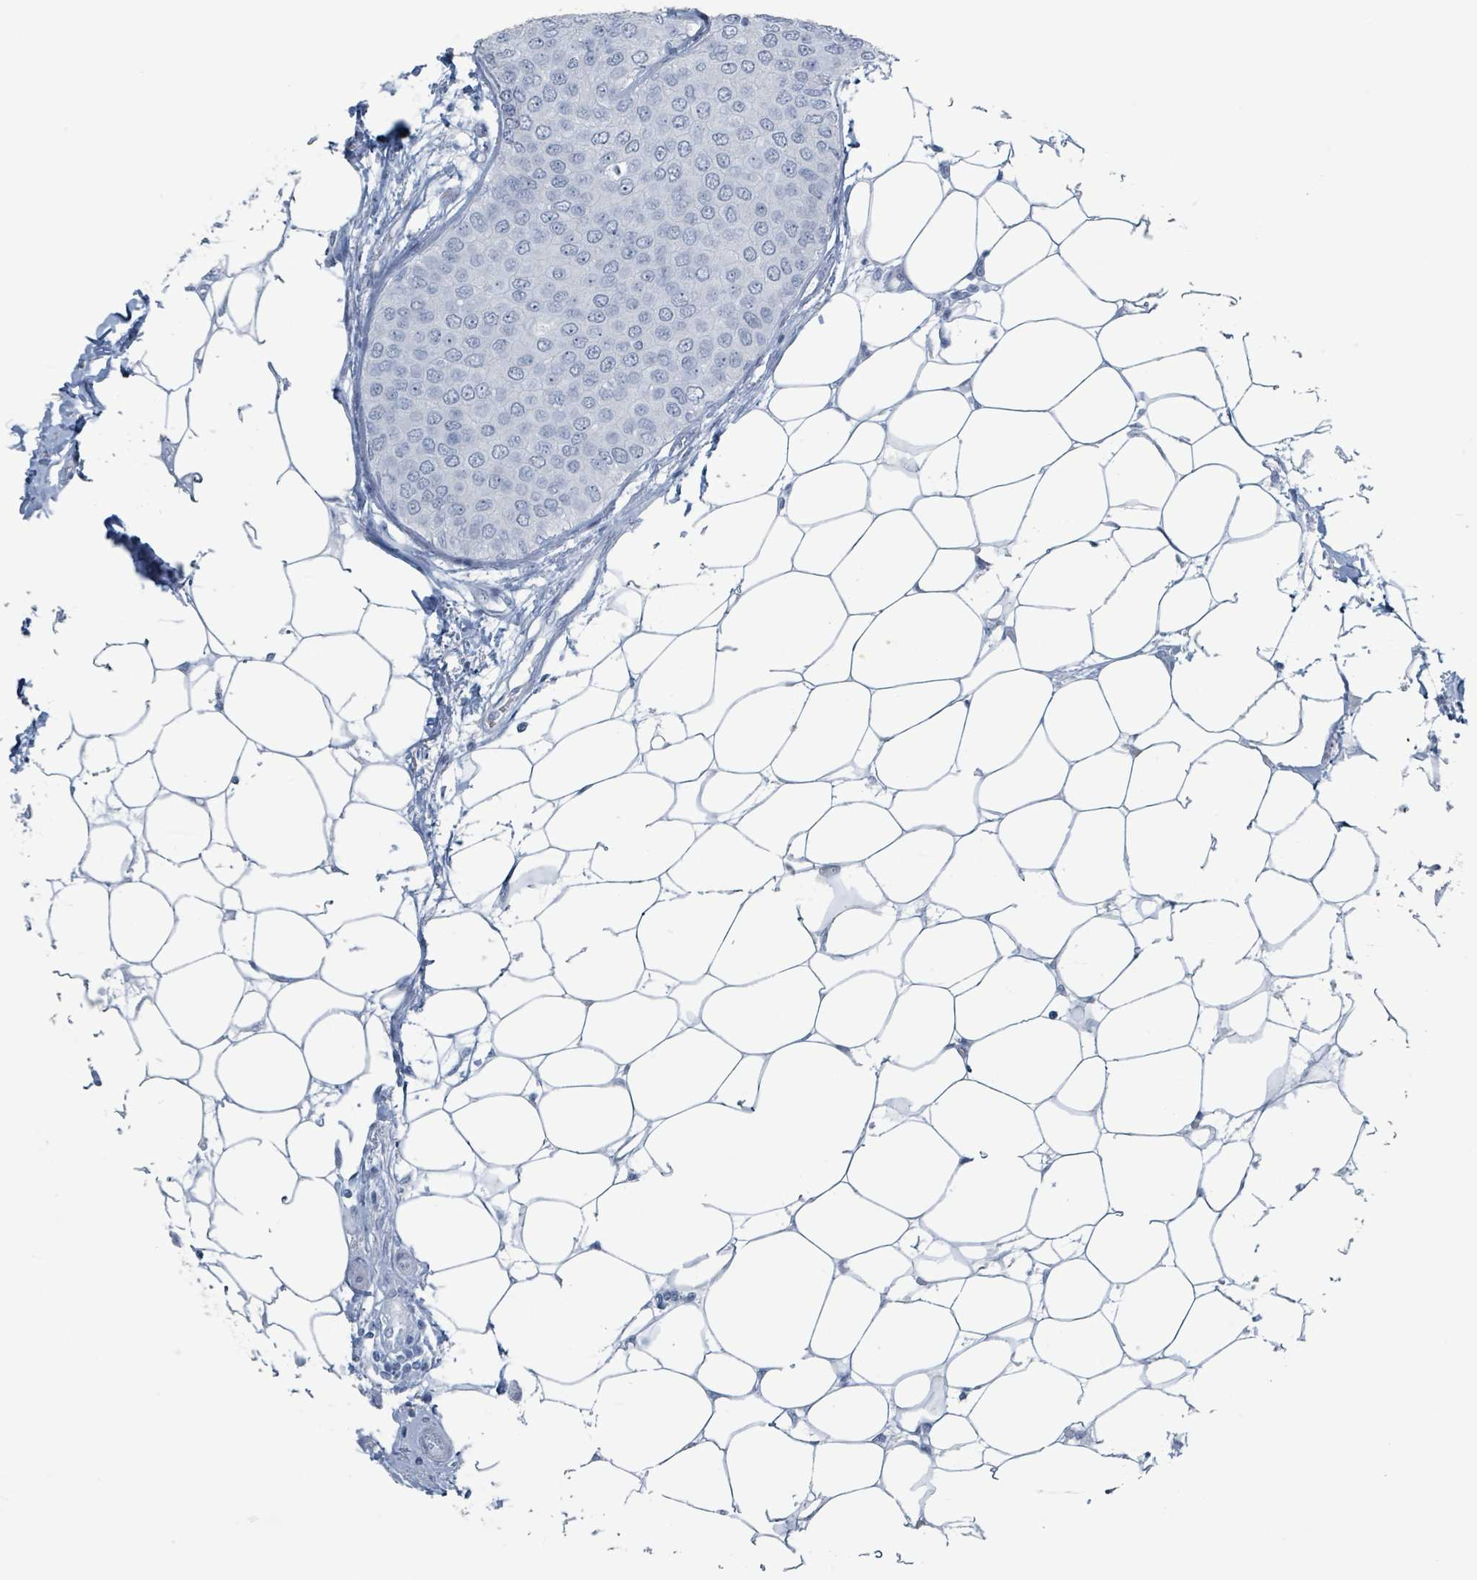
{"staining": {"intensity": "negative", "quantity": "none", "location": "none"}, "tissue": "breast cancer", "cell_type": "Tumor cells", "image_type": "cancer", "snomed": [{"axis": "morphology", "description": "Duct carcinoma"}, {"axis": "topography", "description": "Breast"}], "caption": "High power microscopy photomicrograph of an immunohistochemistry histopathology image of infiltrating ductal carcinoma (breast), revealing no significant expression in tumor cells.", "gene": "GPR15LG", "patient": {"sex": "female", "age": 72}}